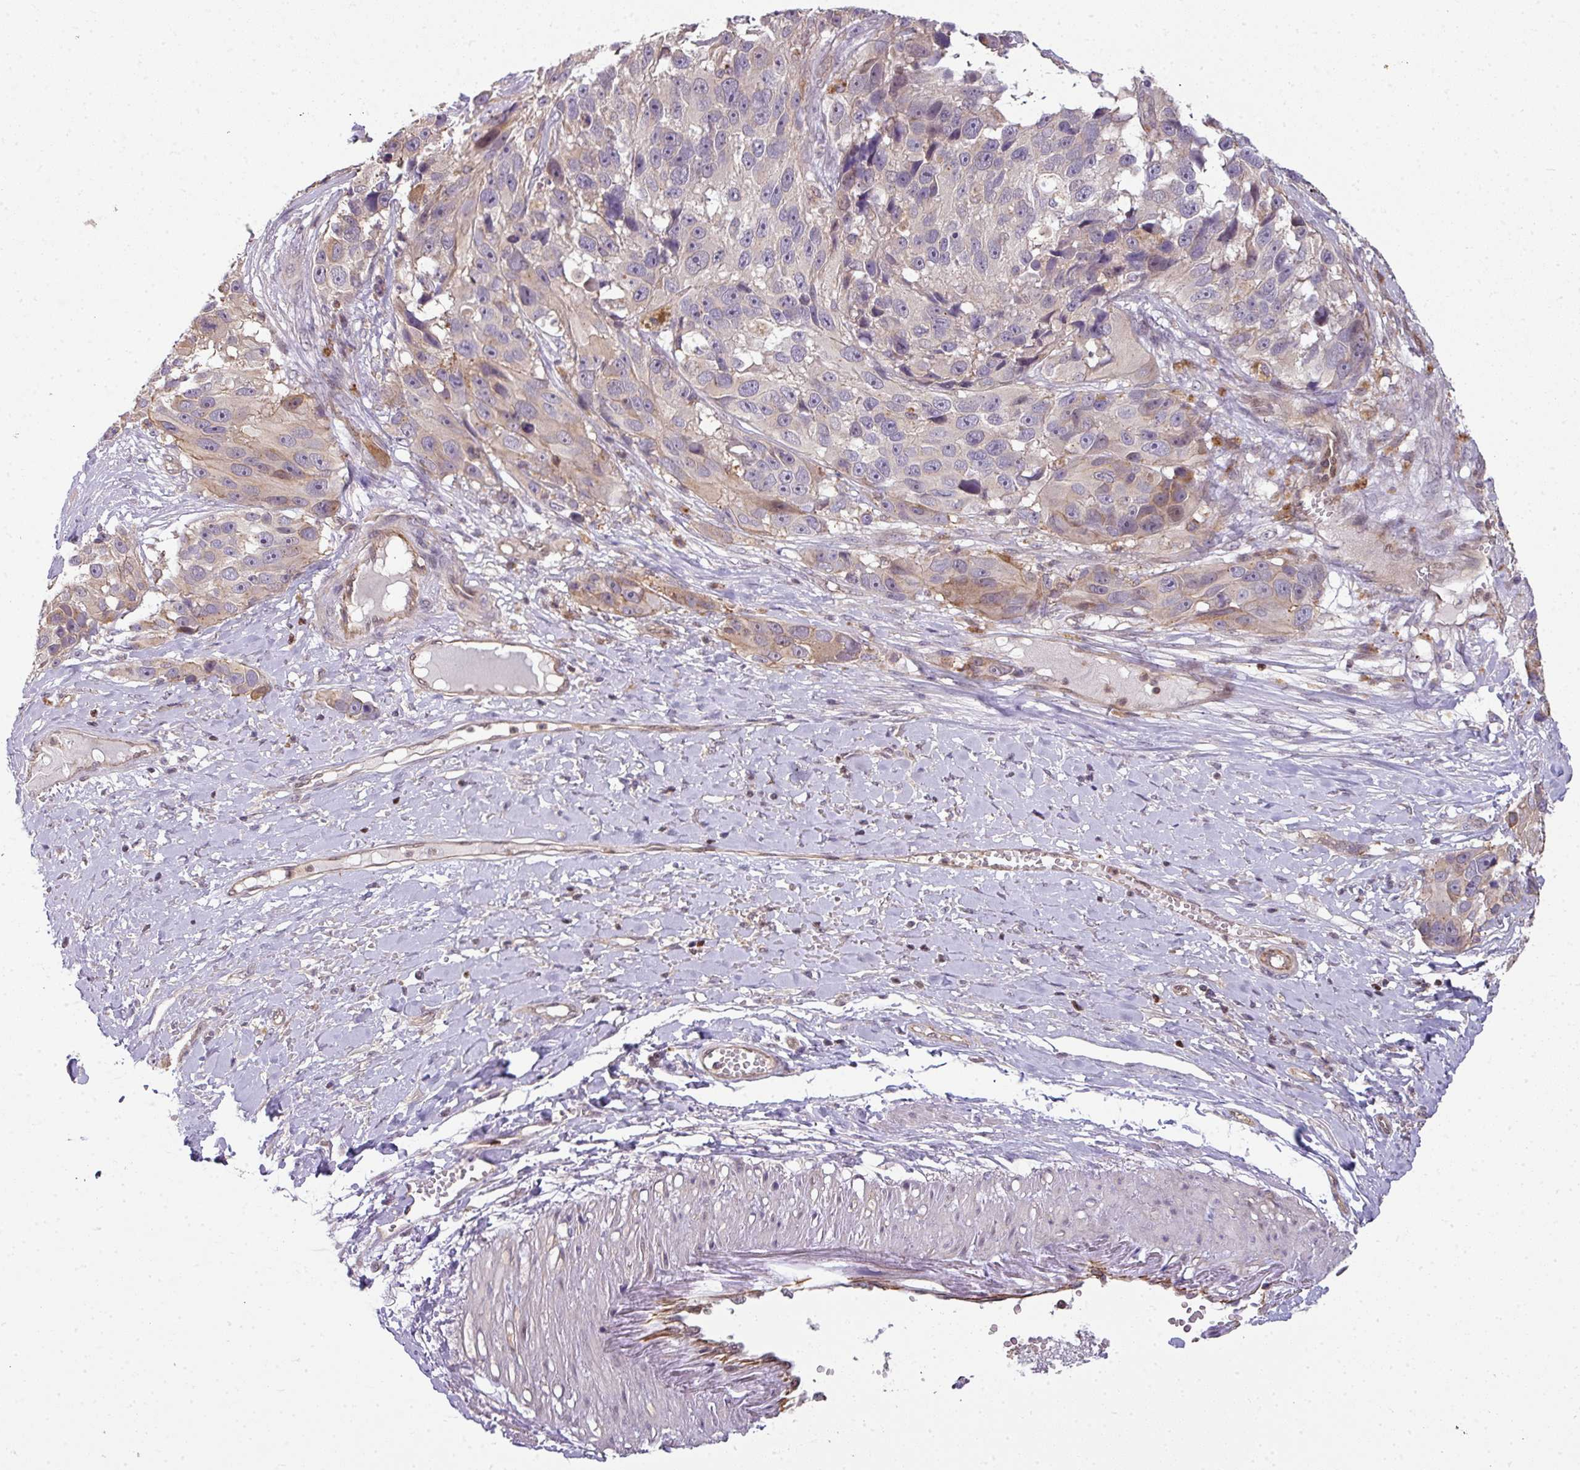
{"staining": {"intensity": "weak", "quantity": "<25%", "location": "cytoplasmic/membranous"}, "tissue": "melanoma", "cell_type": "Tumor cells", "image_type": "cancer", "snomed": [{"axis": "morphology", "description": "Malignant melanoma, NOS"}, {"axis": "topography", "description": "Skin"}], "caption": "An IHC micrograph of melanoma is shown. There is no staining in tumor cells of melanoma.", "gene": "STAT5A", "patient": {"sex": "male", "age": 84}}